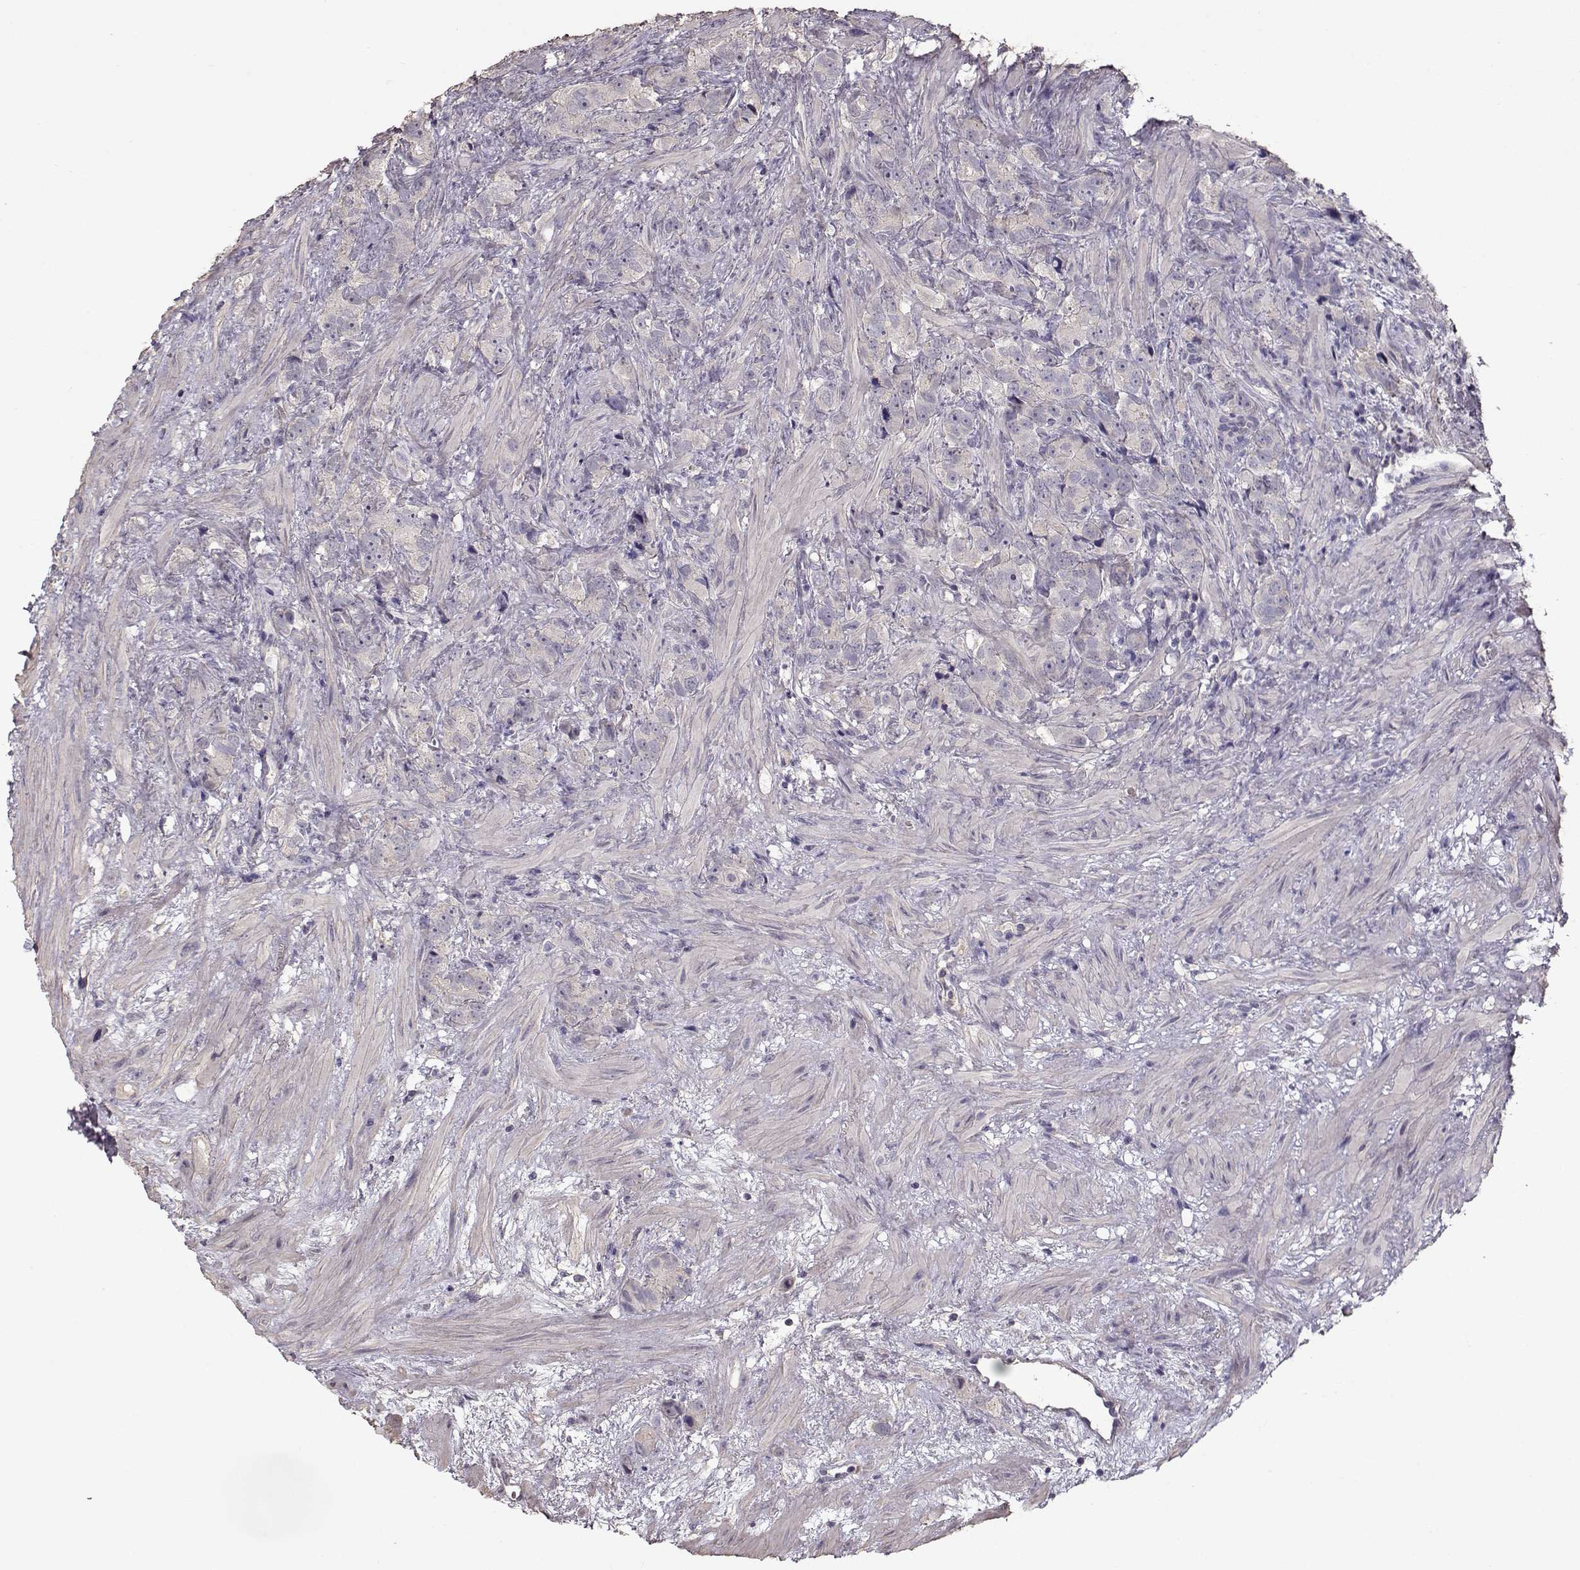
{"staining": {"intensity": "negative", "quantity": "none", "location": "none"}, "tissue": "prostate cancer", "cell_type": "Tumor cells", "image_type": "cancer", "snomed": [{"axis": "morphology", "description": "Adenocarcinoma, High grade"}, {"axis": "topography", "description": "Prostate"}], "caption": "Tumor cells are negative for brown protein staining in prostate cancer (high-grade adenocarcinoma). The staining is performed using DAB (3,3'-diaminobenzidine) brown chromogen with nuclei counter-stained in using hematoxylin.", "gene": "PMCH", "patient": {"sex": "male", "age": 90}}